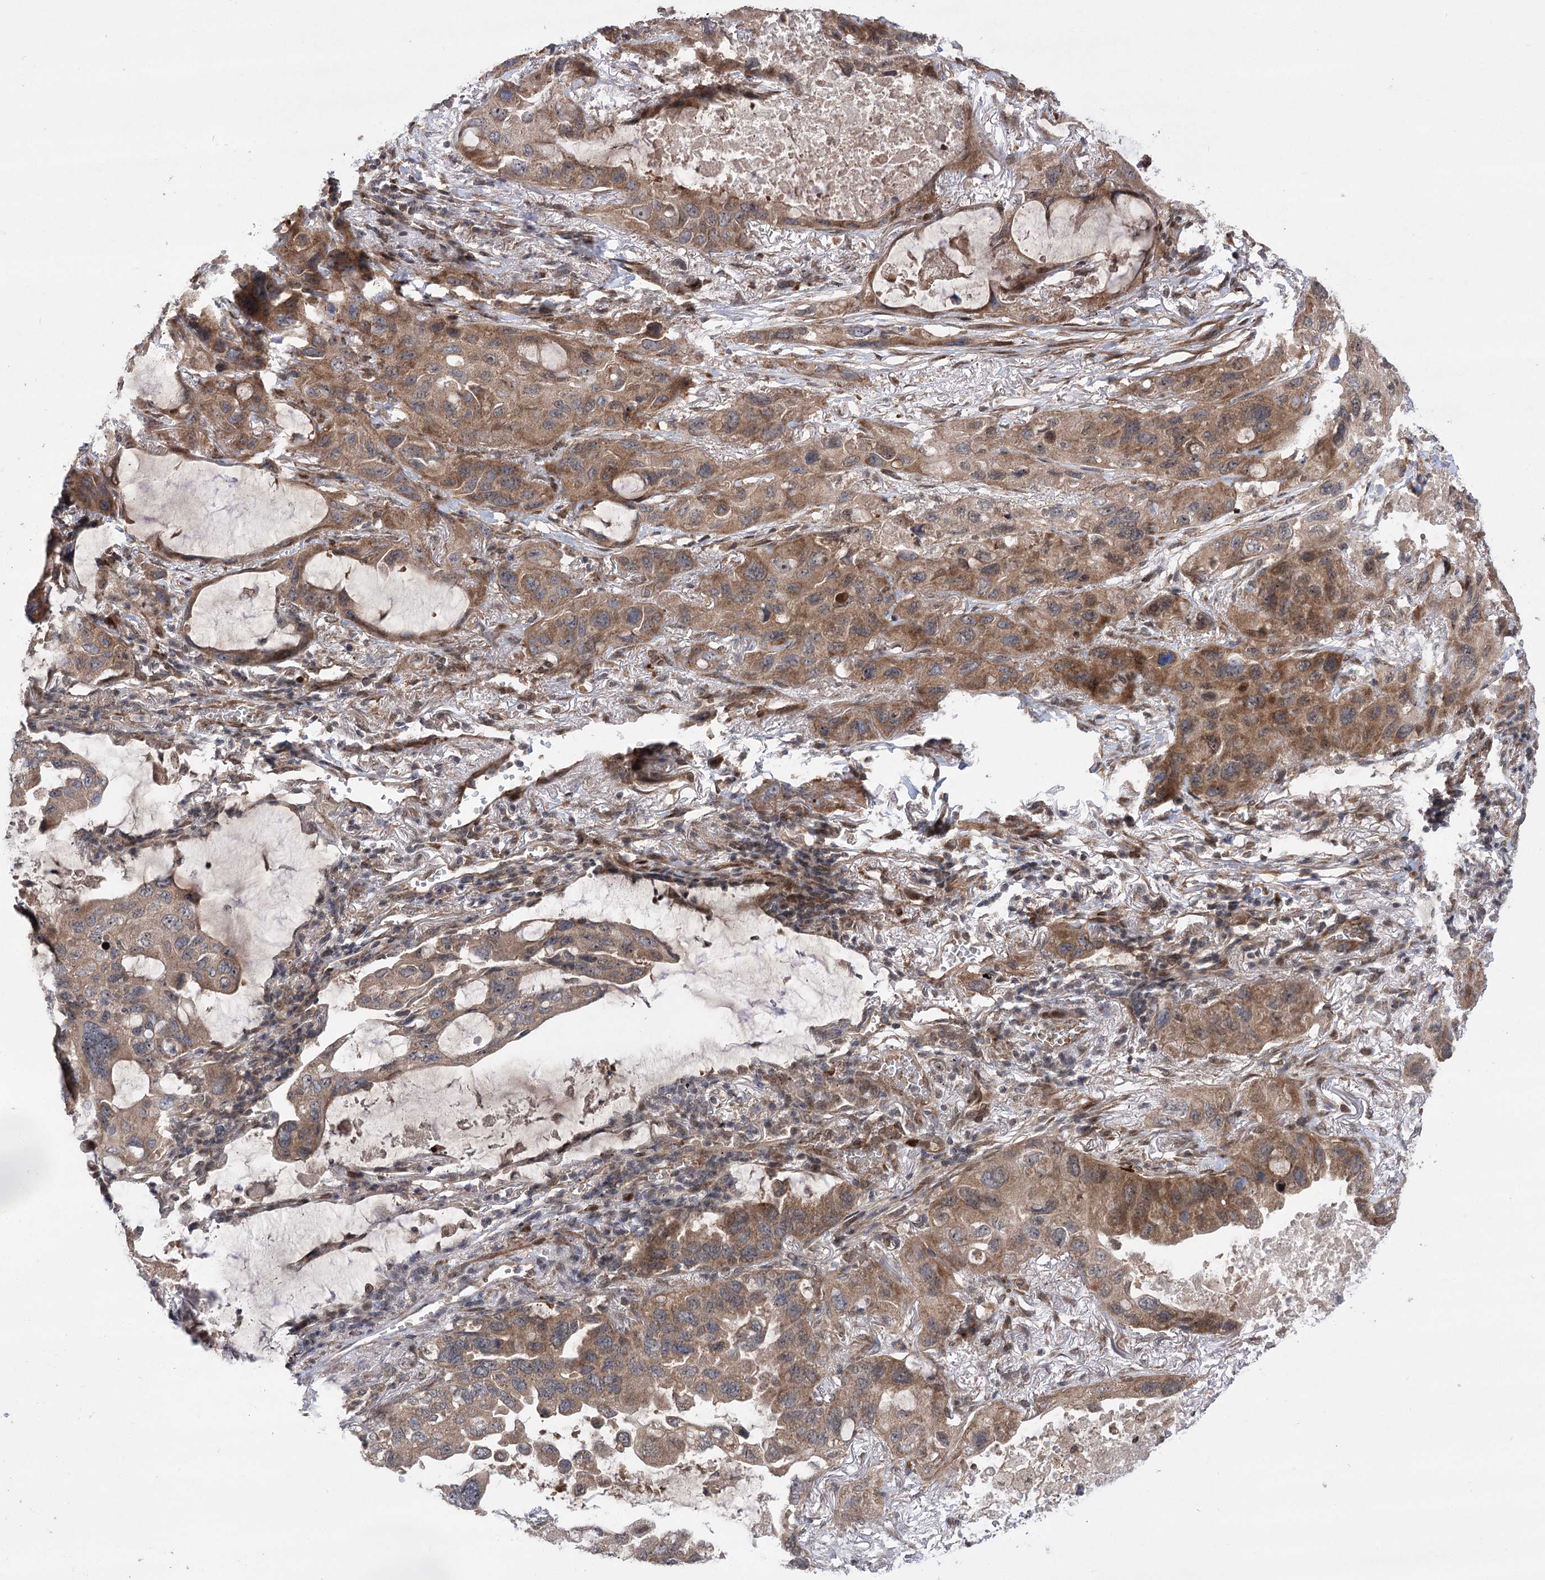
{"staining": {"intensity": "moderate", "quantity": ">75%", "location": "cytoplasmic/membranous"}, "tissue": "lung cancer", "cell_type": "Tumor cells", "image_type": "cancer", "snomed": [{"axis": "morphology", "description": "Squamous cell carcinoma, NOS"}, {"axis": "topography", "description": "Lung"}], "caption": "Immunohistochemistry (IHC) of human lung cancer (squamous cell carcinoma) exhibits medium levels of moderate cytoplasmic/membranous expression in approximately >75% of tumor cells.", "gene": "TENM2", "patient": {"sex": "female", "age": 73}}